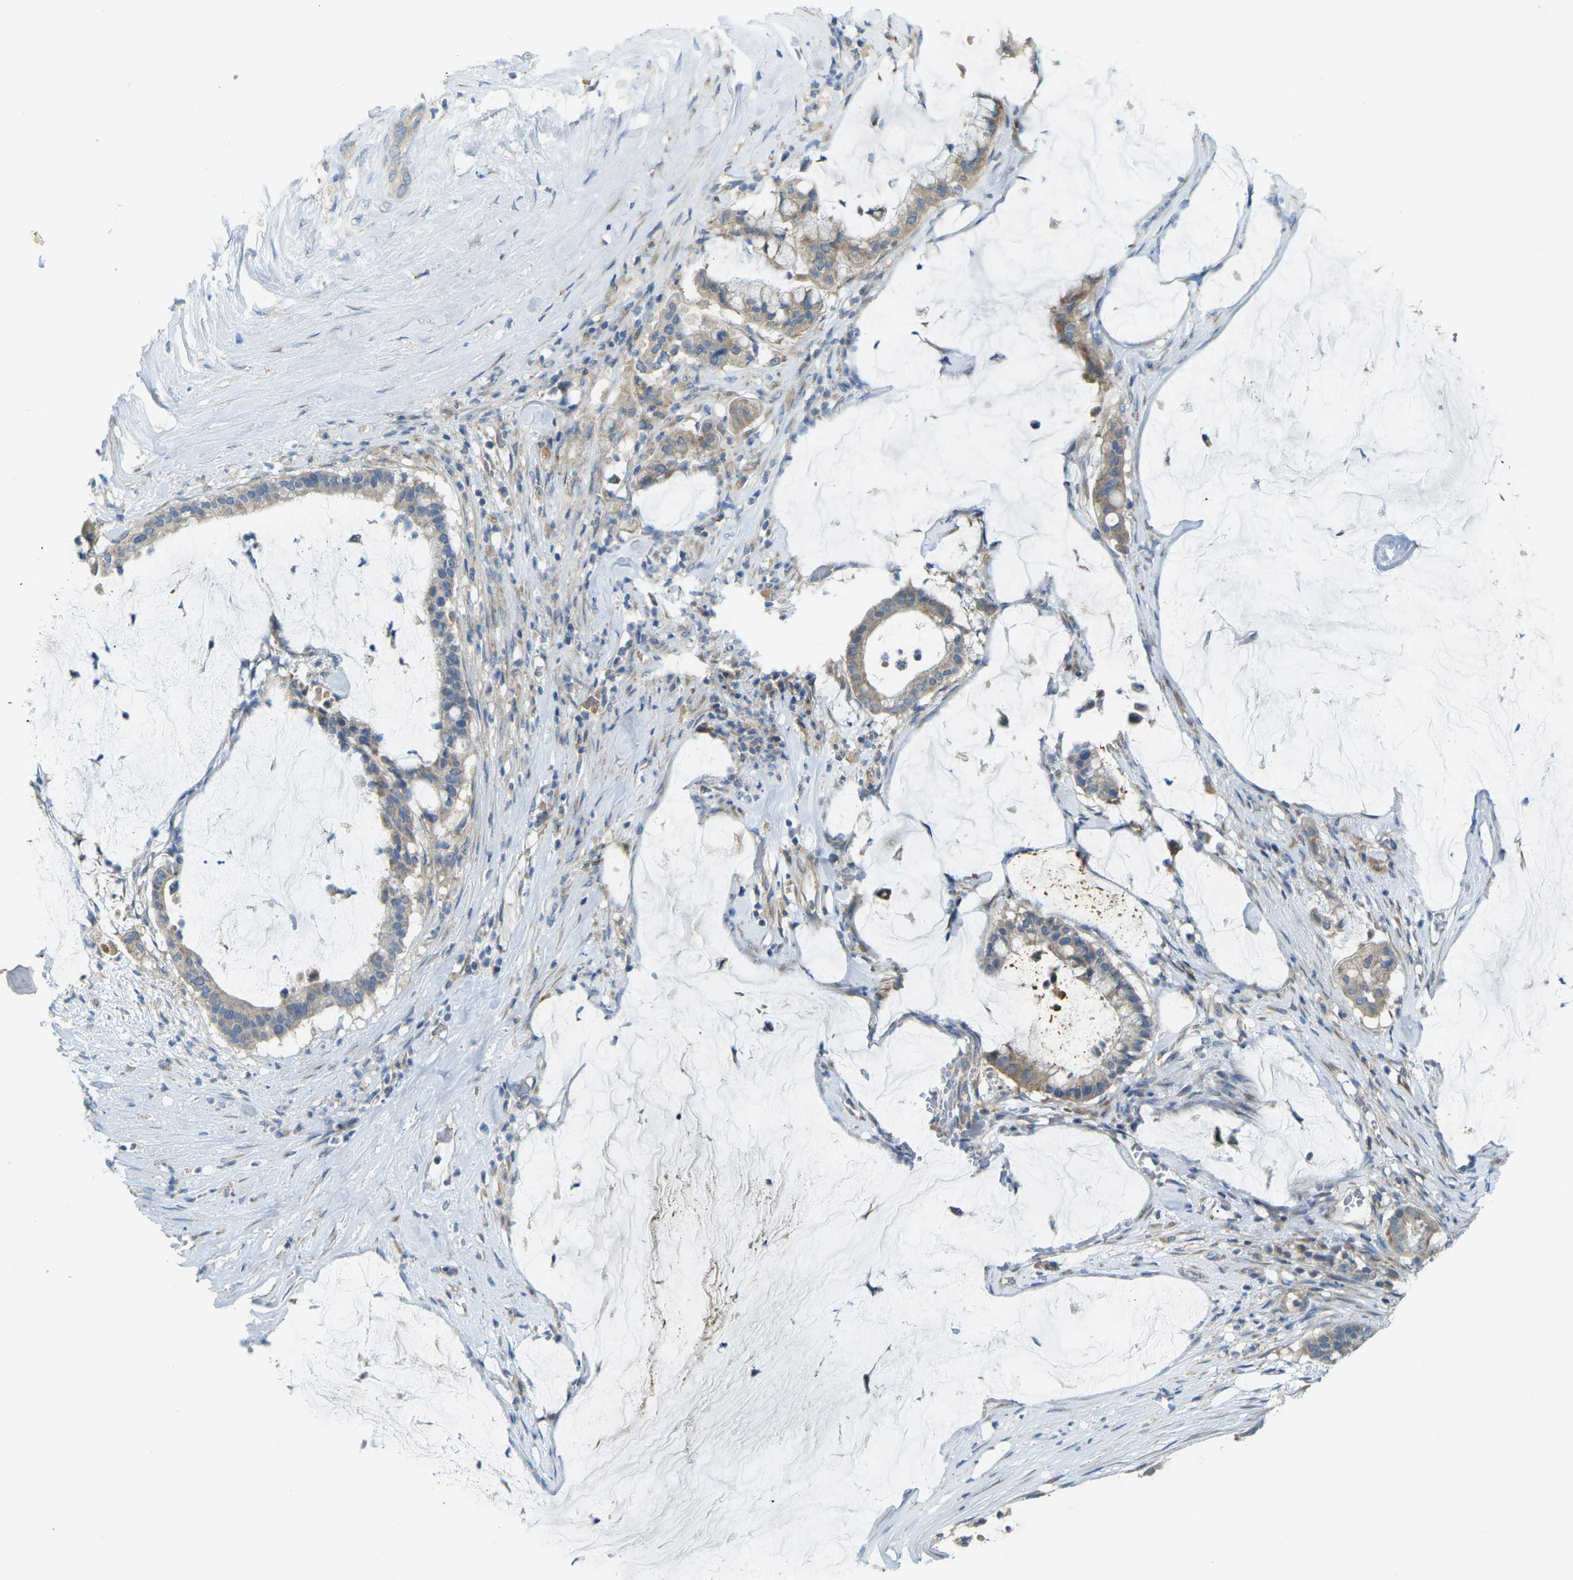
{"staining": {"intensity": "weak", "quantity": "25%-75%", "location": "cytoplasmic/membranous"}, "tissue": "pancreatic cancer", "cell_type": "Tumor cells", "image_type": "cancer", "snomed": [{"axis": "morphology", "description": "Adenocarcinoma, NOS"}, {"axis": "topography", "description": "Pancreas"}], "caption": "Human pancreatic adenocarcinoma stained with a protein marker exhibits weak staining in tumor cells.", "gene": "MYLK4", "patient": {"sex": "male", "age": 41}}